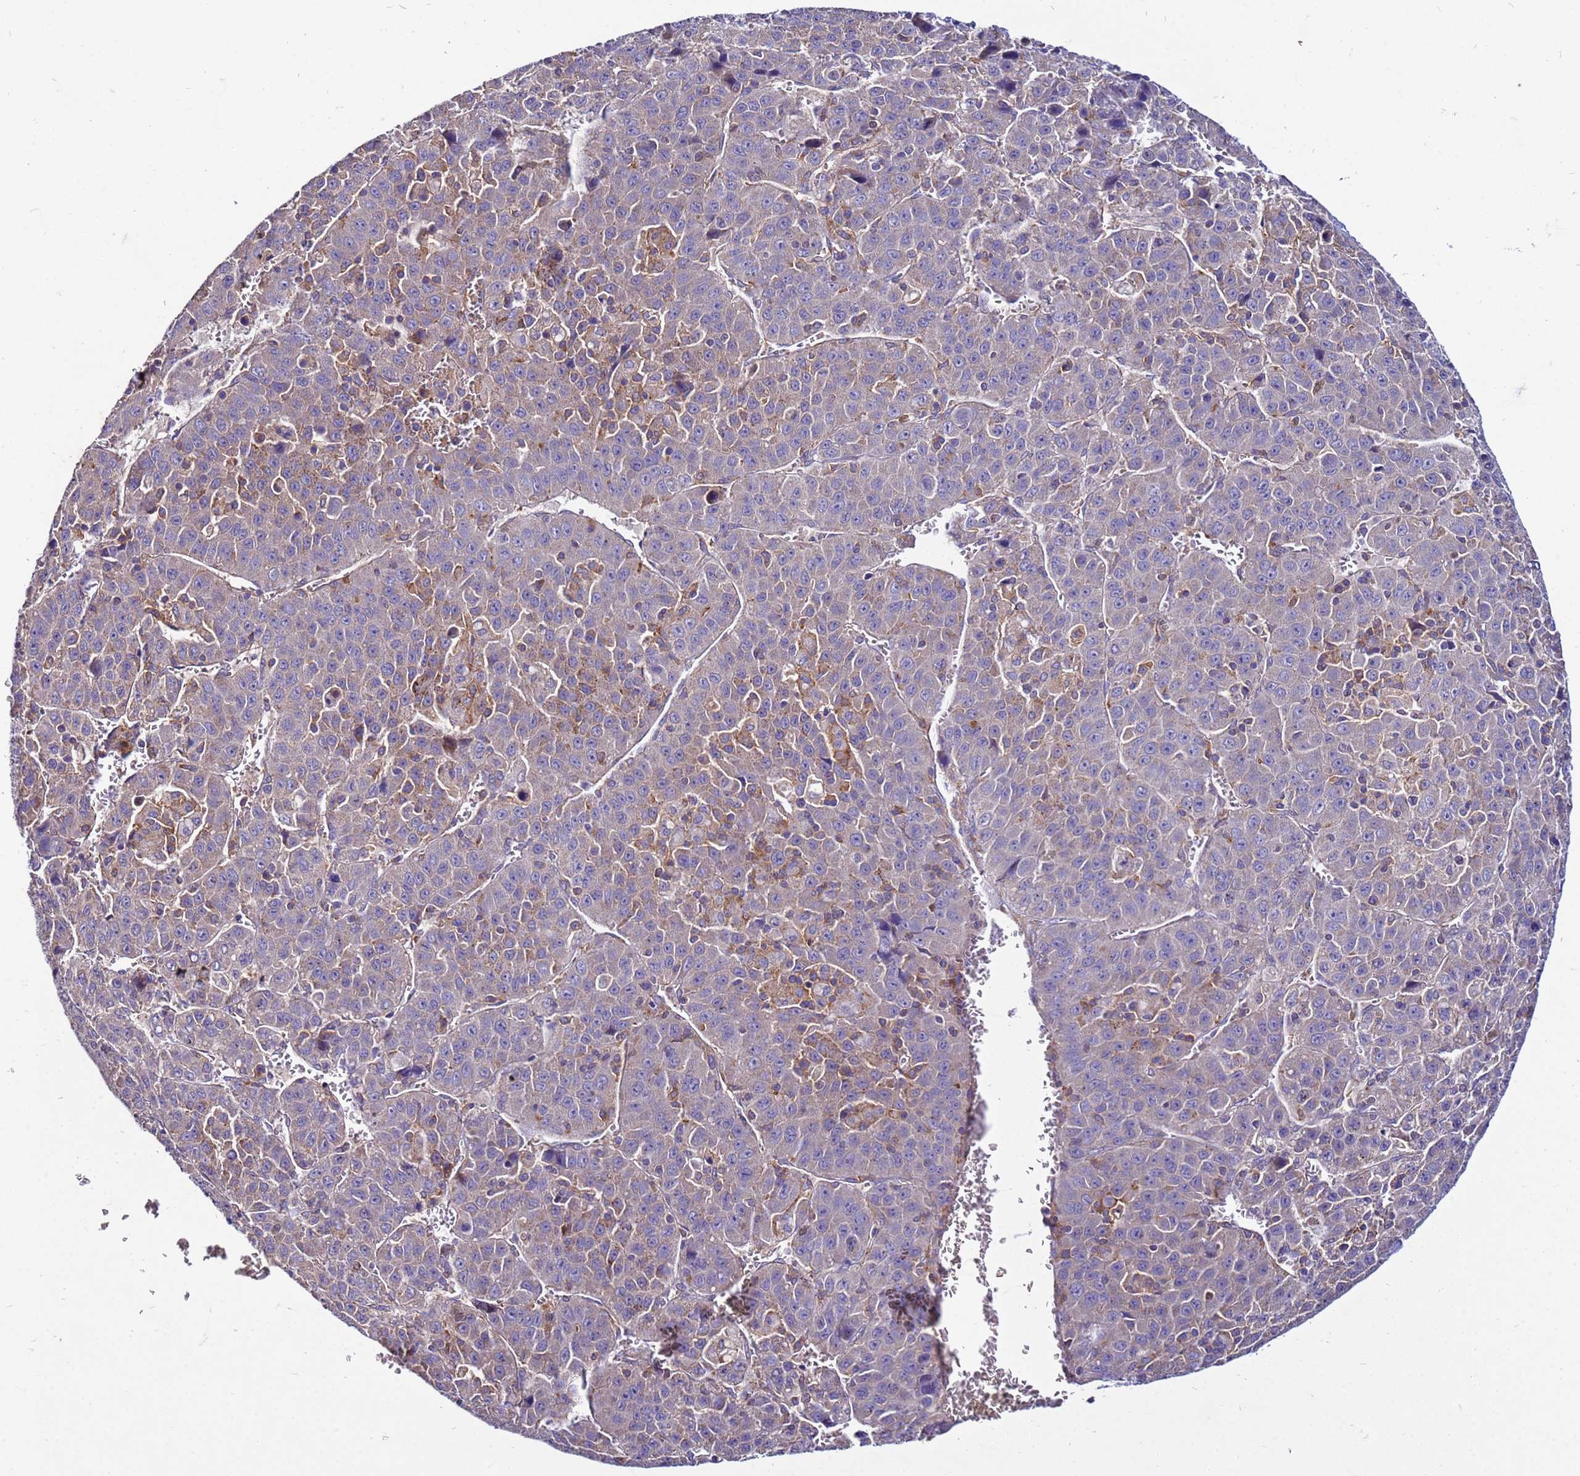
{"staining": {"intensity": "negative", "quantity": "none", "location": "none"}, "tissue": "liver cancer", "cell_type": "Tumor cells", "image_type": "cancer", "snomed": [{"axis": "morphology", "description": "Carcinoma, Hepatocellular, NOS"}, {"axis": "topography", "description": "Liver"}], "caption": "Immunohistochemistry (IHC) photomicrograph of neoplastic tissue: hepatocellular carcinoma (liver) stained with DAB demonstrates no significant protein positivity in tumor cells.", "gene": "PKD1", "patient": {"sex": "female", "age": 53}}